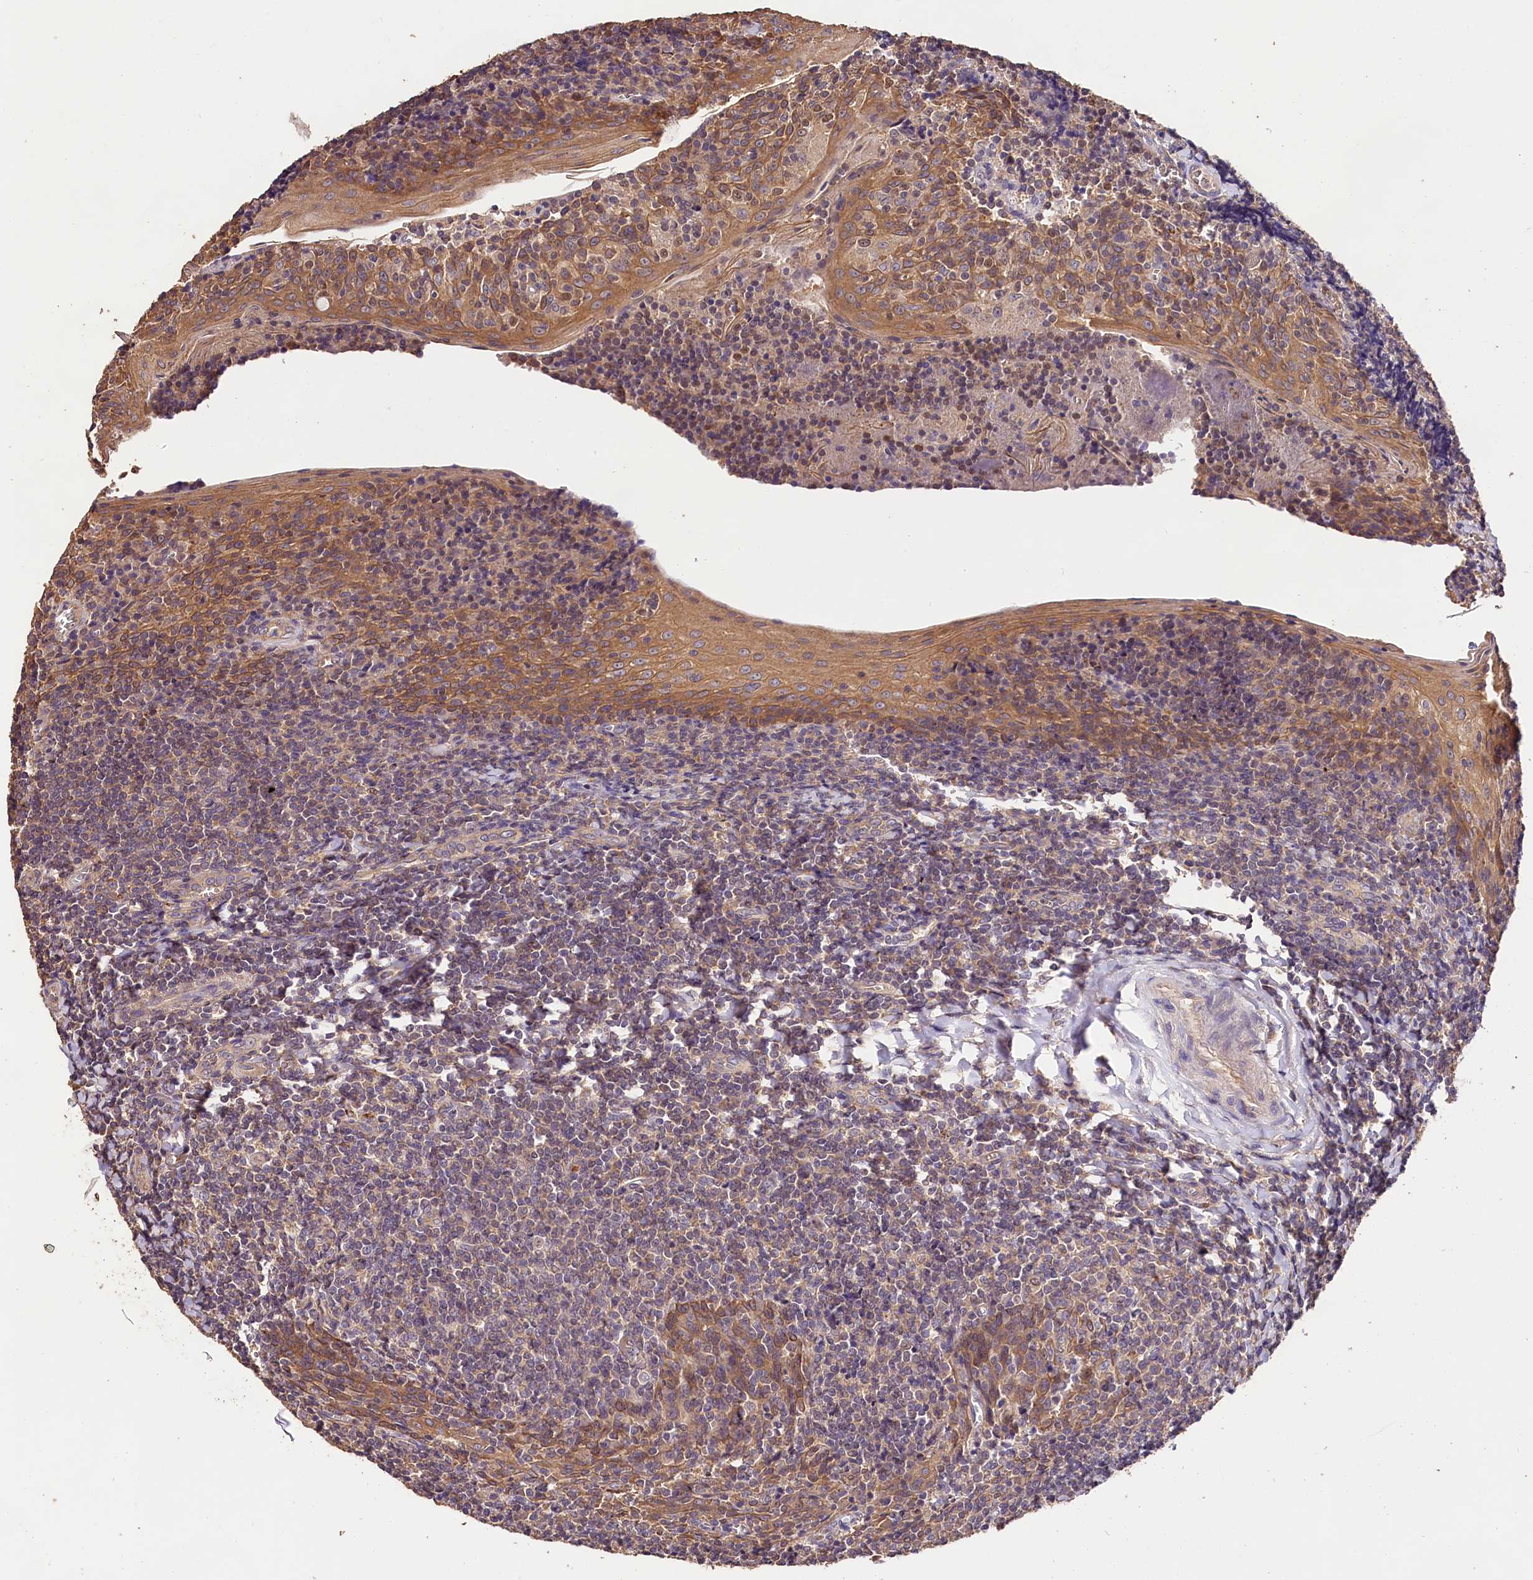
{"staining": {"intensity": "weak", "quantity": "<25%", "location": "cytoplasmic/membranous"}, "tissue": "tonsil", "cell_type": "Germinal center cells", "image_type": "normal", "snomed": [{"axis": "morphology", "description": "Normal tissue, NOS"}, {"axis": "topography", "description": "Tonsil"}], "caption": "High power microscopy micrograph of an immunohistochemistry (IHC) micrograph of normal tonsil, revealing no significant positivity in germinal center cells.", "gene": "OAS3", "patient": {"sex": "male", "age": 27}}